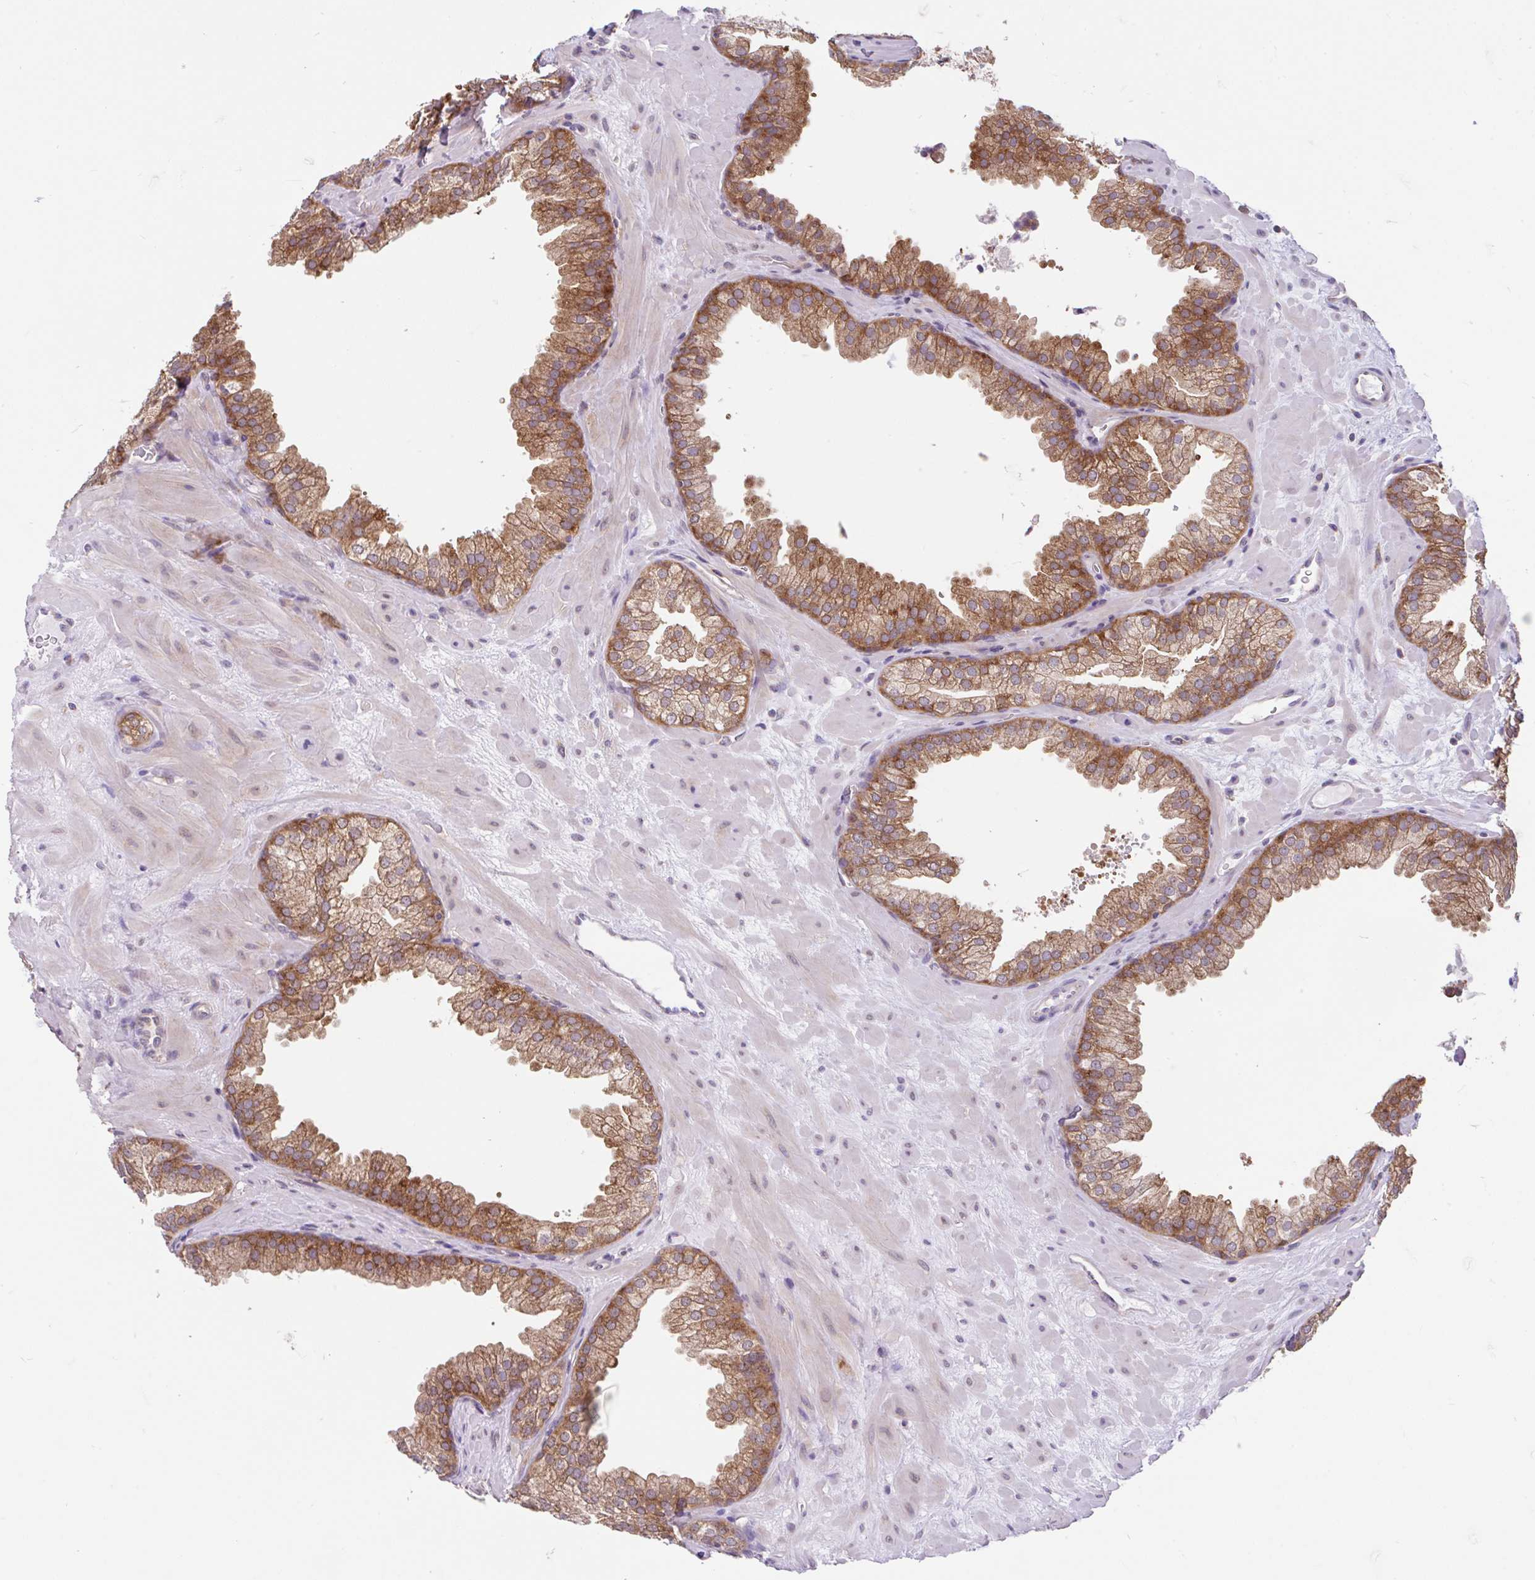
{"staining": {"intensity": "moderate", "quantity": ">75%", "location": "cytoplasmic/membranous,nuclear"}, "tissue": "prostate", "cell_type": "Glandular cells", "image_type": "normal", "snomed": [{"axis": "morphology", "description": "Normal tissue, NOS"}, {"axis": "topography", "description": "Prostate"}], "caption": "Protein expression analysis of normal human prostate reveals moderate cytoplasmic/membranous,nuclear positivity in approximately >75% of glandular cells.", "gene": "RALBP1", "patient": {"sex": "male", "age": 37}}